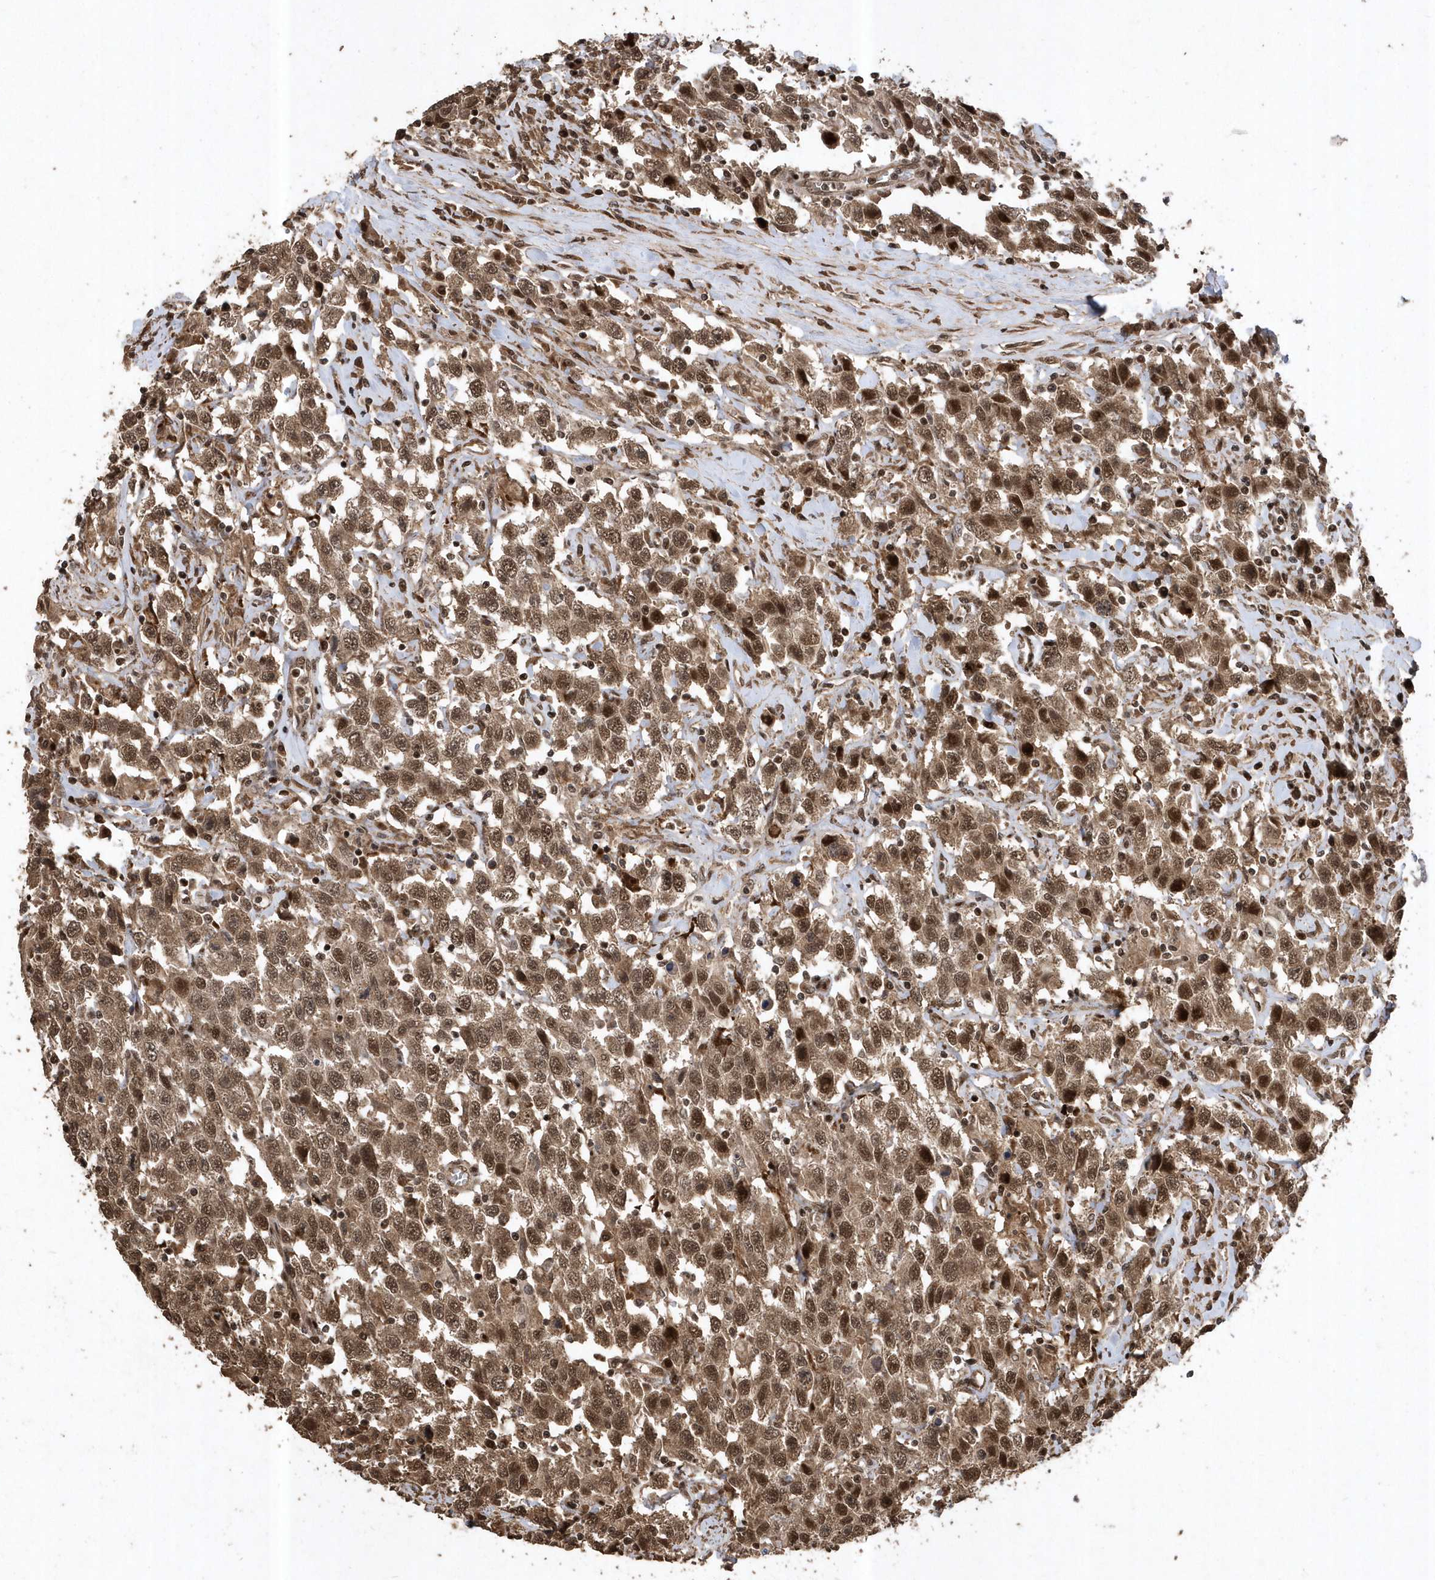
{"staining": {"intensity": "moderate", "quantity": ">75%", "location": "cytoplasmic/membranous,nuclear"}, "tissue": "testis cancer", "cell_type": "Tumor cells", "image_type": "cancer", "snomed": [{"axis": "morphology", "description": "Seminoma, NOS"}, {"axis": "topography", "description": "Testis"}], "caption": "Approximately >75% of tumor cells in testis seminoma show moderate cytoplasmic/membranous and nuclear protein expression as visualized by brown immunohistochemical staining.", "gene": "INTS12", "patient": {"sex": "male", "age": 41}}